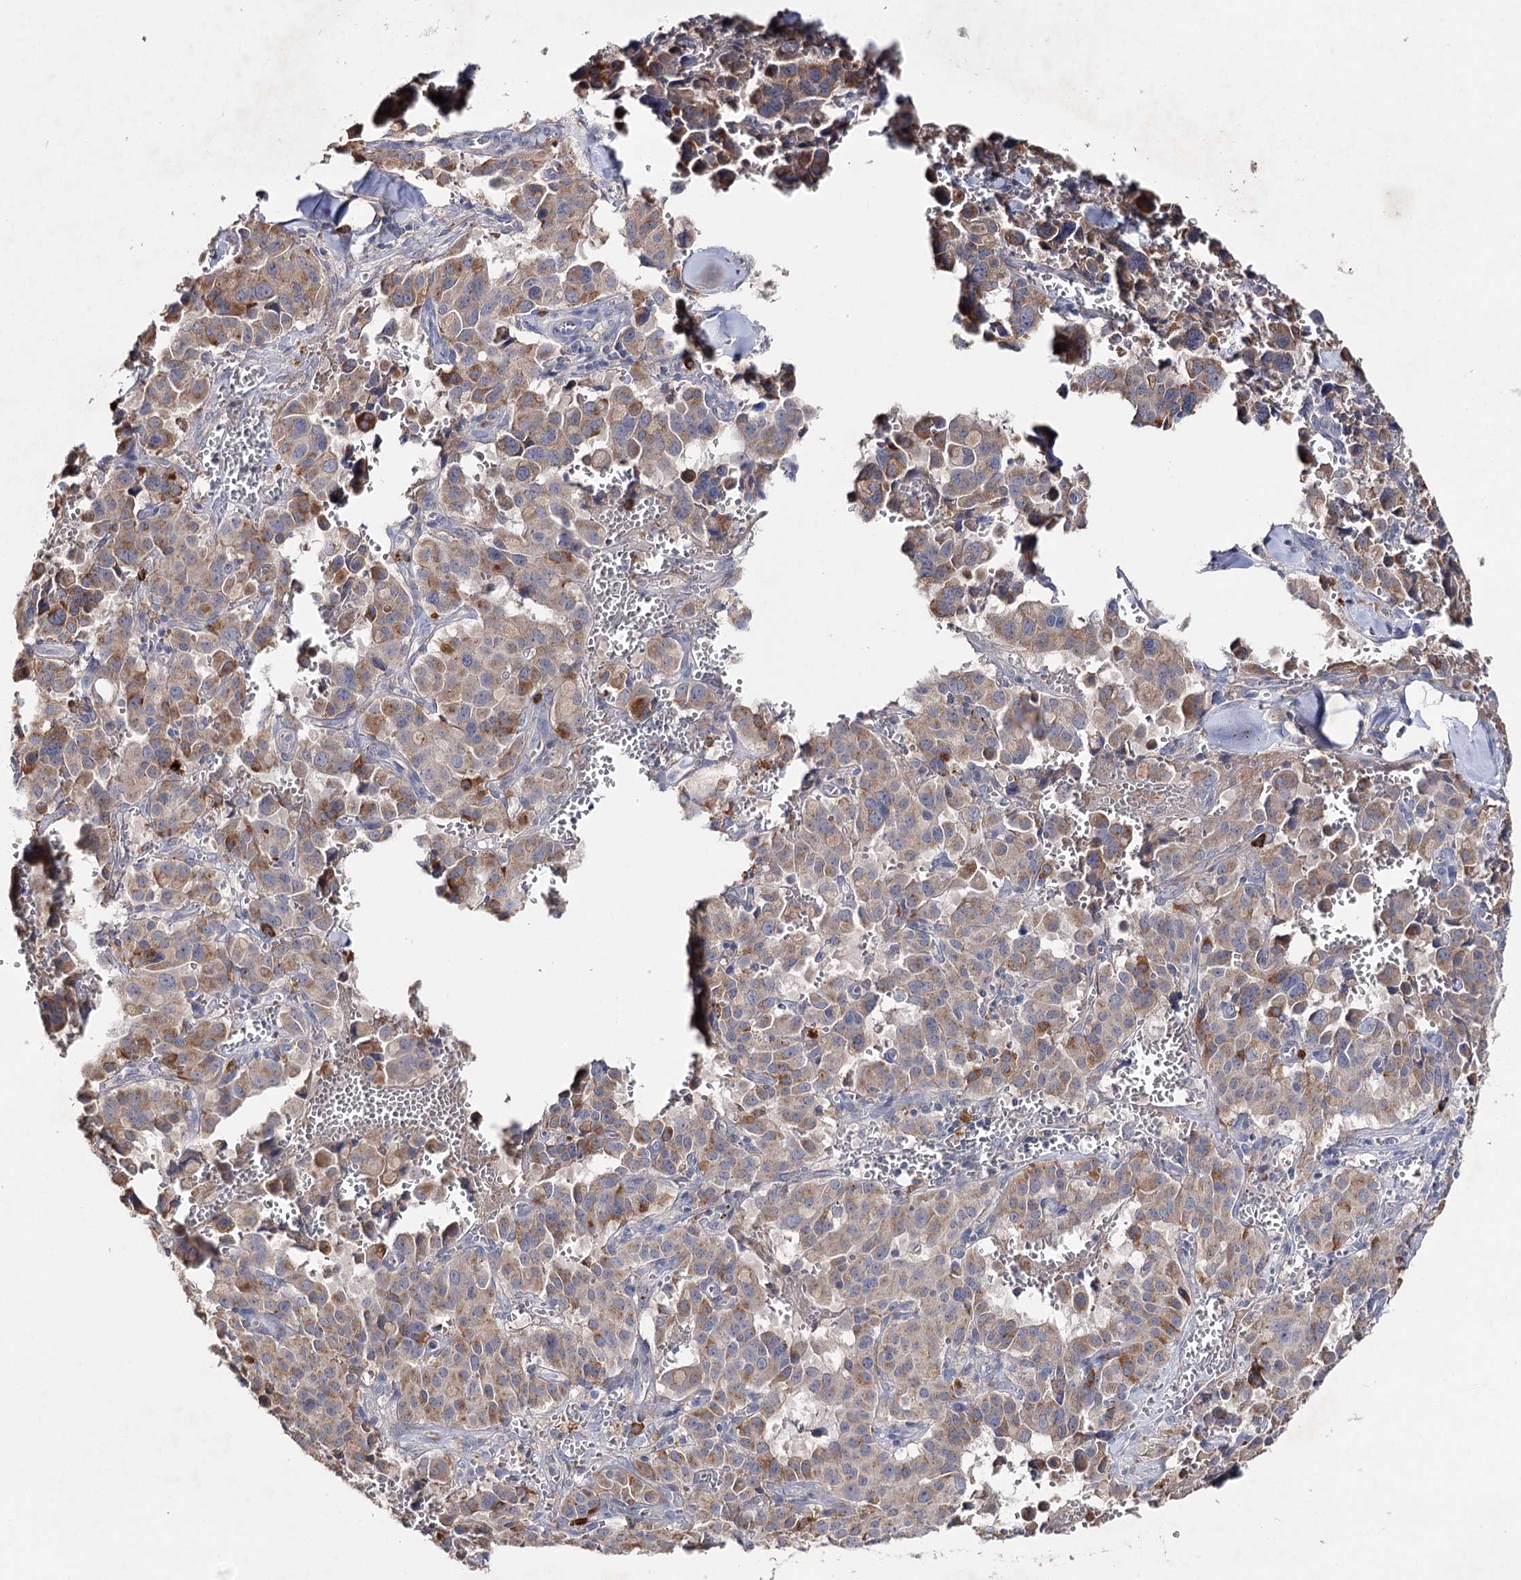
{"staining": {"intensity": "moderate", "quantity": ">75%", "location": "cytoplasmic/membranous"}, "tissue": "pancreatic cancer", "cell_type": "Tumor cells", "image_type": "cancer", "snomed": [{"axis": "morphology", "description": "Adenocarcinoma, NOS"}, {"axis": "topography", "description": "Pancreas"}], "caption": "Protein staining by IHC demonstrates moderate cytoplasmic/membranous staining in about >75% of tumor cells in pancreatic cancer (adenocarcinoma).", "gene": "IL1RAP", "patient": {"sex": "male", "age": 65}}